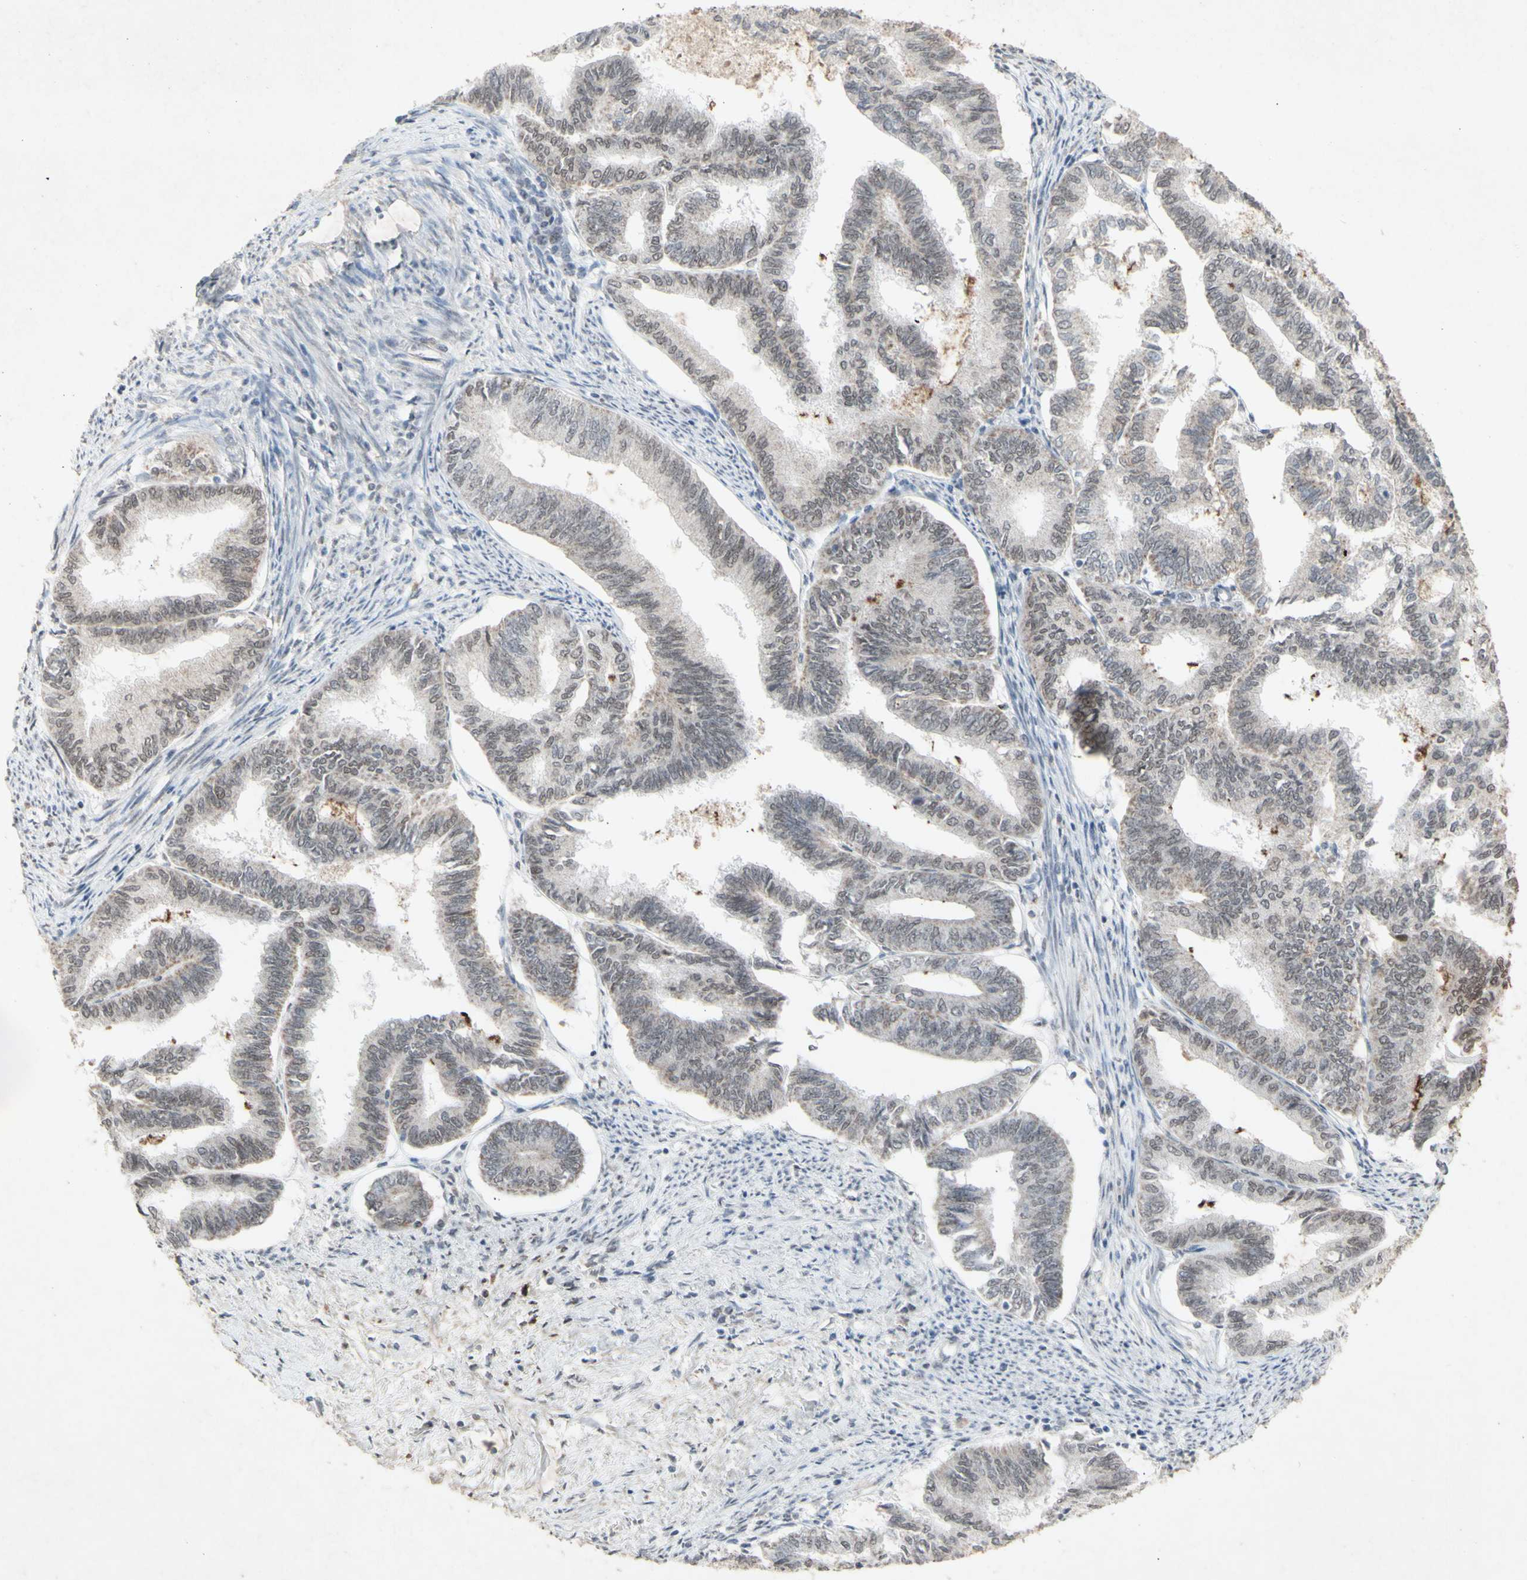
{"staining": {"intensity": "weak", "quantity": "25%-75%", "location": "nuclear"}, "tissue": "endometrial cancer", "cell_type": "Tumor cells", "image_type": "cancer", "snomed": [{"axis": "morphology", "description": "Adenocarcinoma, NOS"}, {"axis": "topography", "description": "Endometrium"}], "caption": "Protein analysis of endometrial adenocarcinoma tissue shows weak nuclear expression in about 25%-75% of tumor cells.", "gene": "CENPB", "patient": {"sex": "female", "age": 86}}